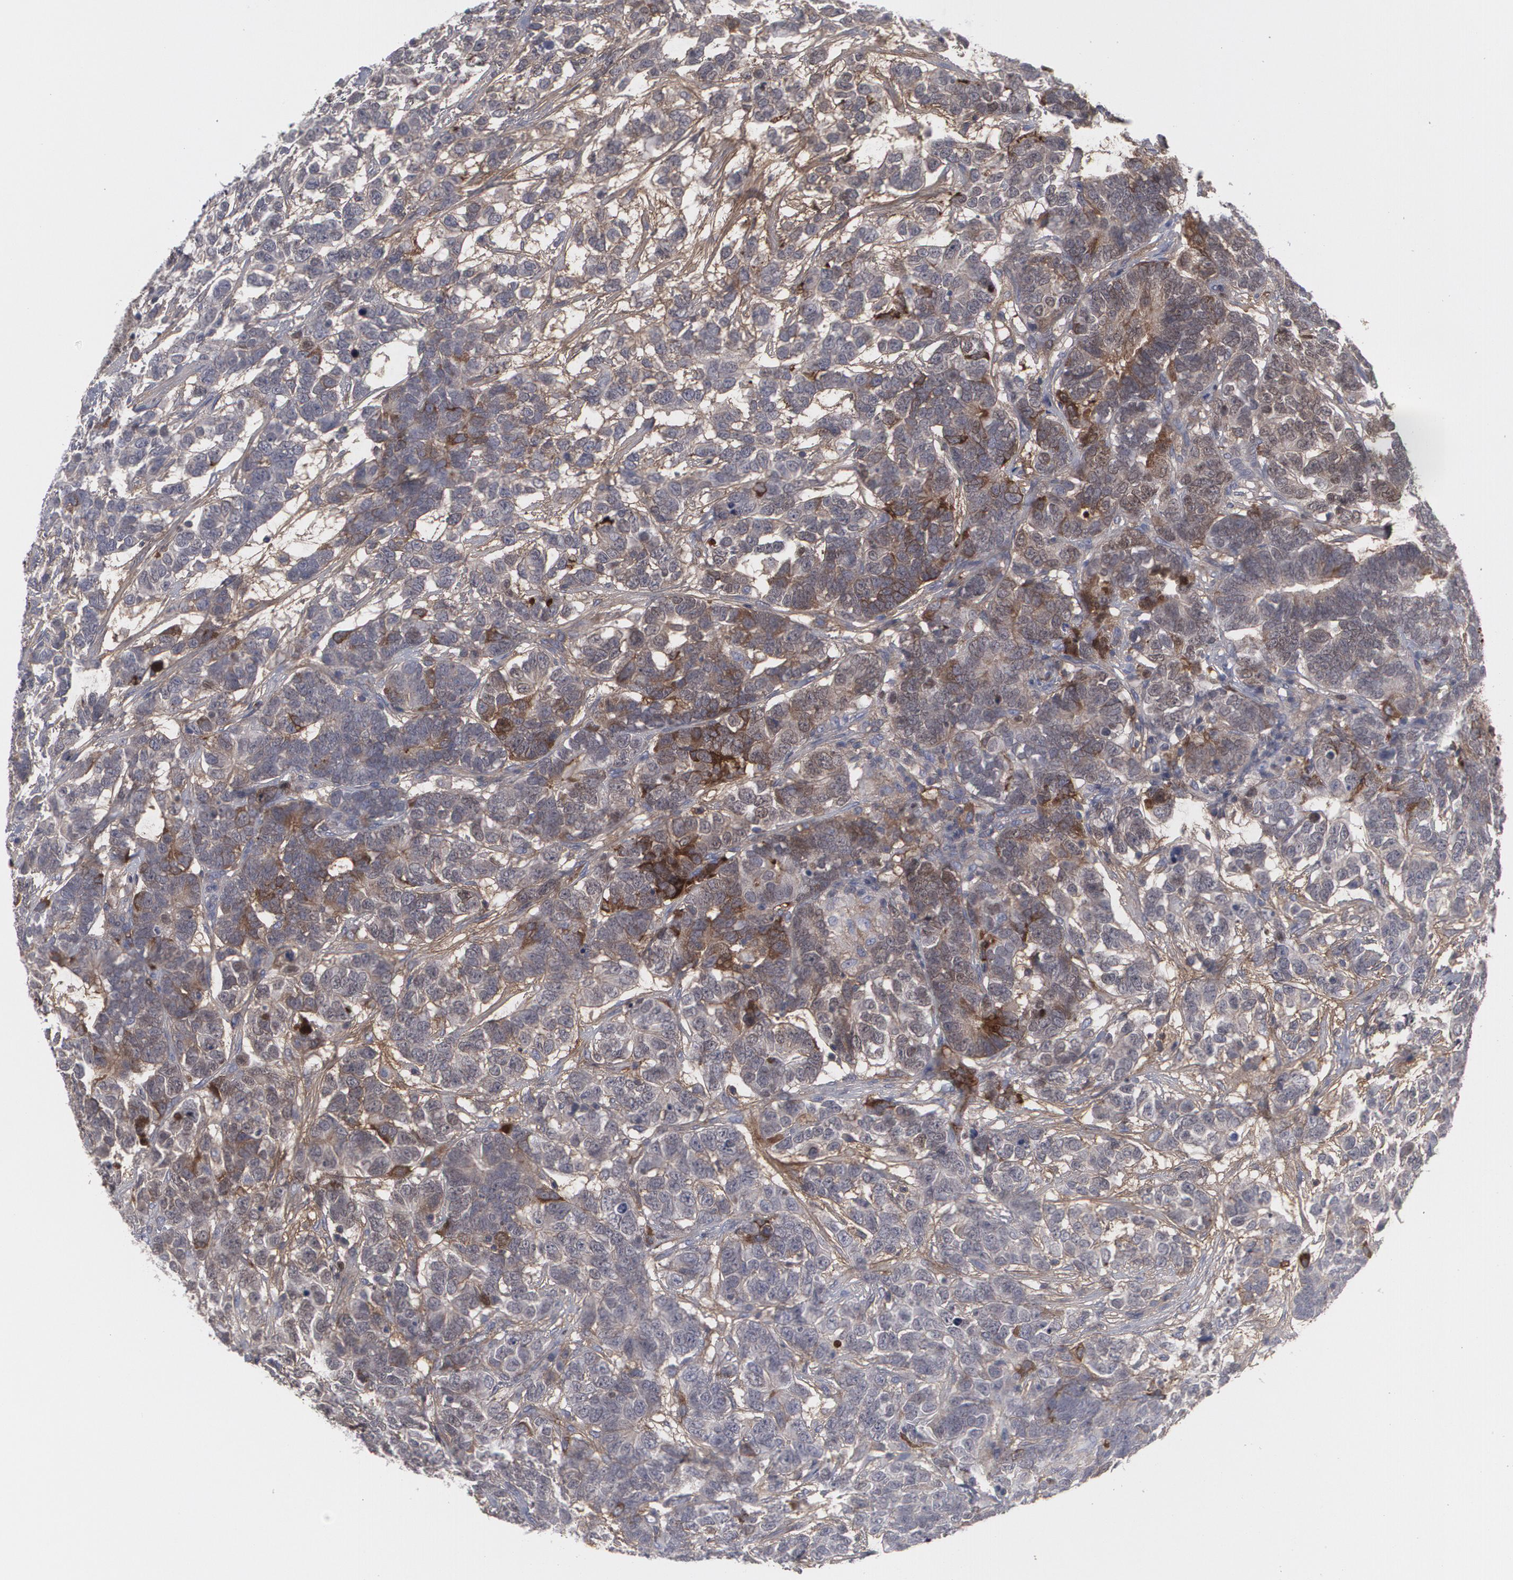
{"staining": {"intensity": "moderate", "quantity": "<25%", "location": "cytoplasmic/membranous"}, "tissue": "testis cancer", "cell_type": "Tumor cells", "image_type": "cancer", "snomed": [{"axis": "morphology", "description": "Carcinoma, Embryonal, NOS"}, {"axis": "topography", "description": "Testis"}], "caption": "Immunohistochemistry (IHC) (DAB (3,3'-diaminobenzidine)) staining of testis embryonal carcinoma exhibits moderate cytoplasmic/membranous protein expression in about <25% of tumor cells. (DAB IHC, brown staining for protein, blue staining for nuclei).", "gene": "LRG1", "patient": {"sex": "male", "age": 26}}